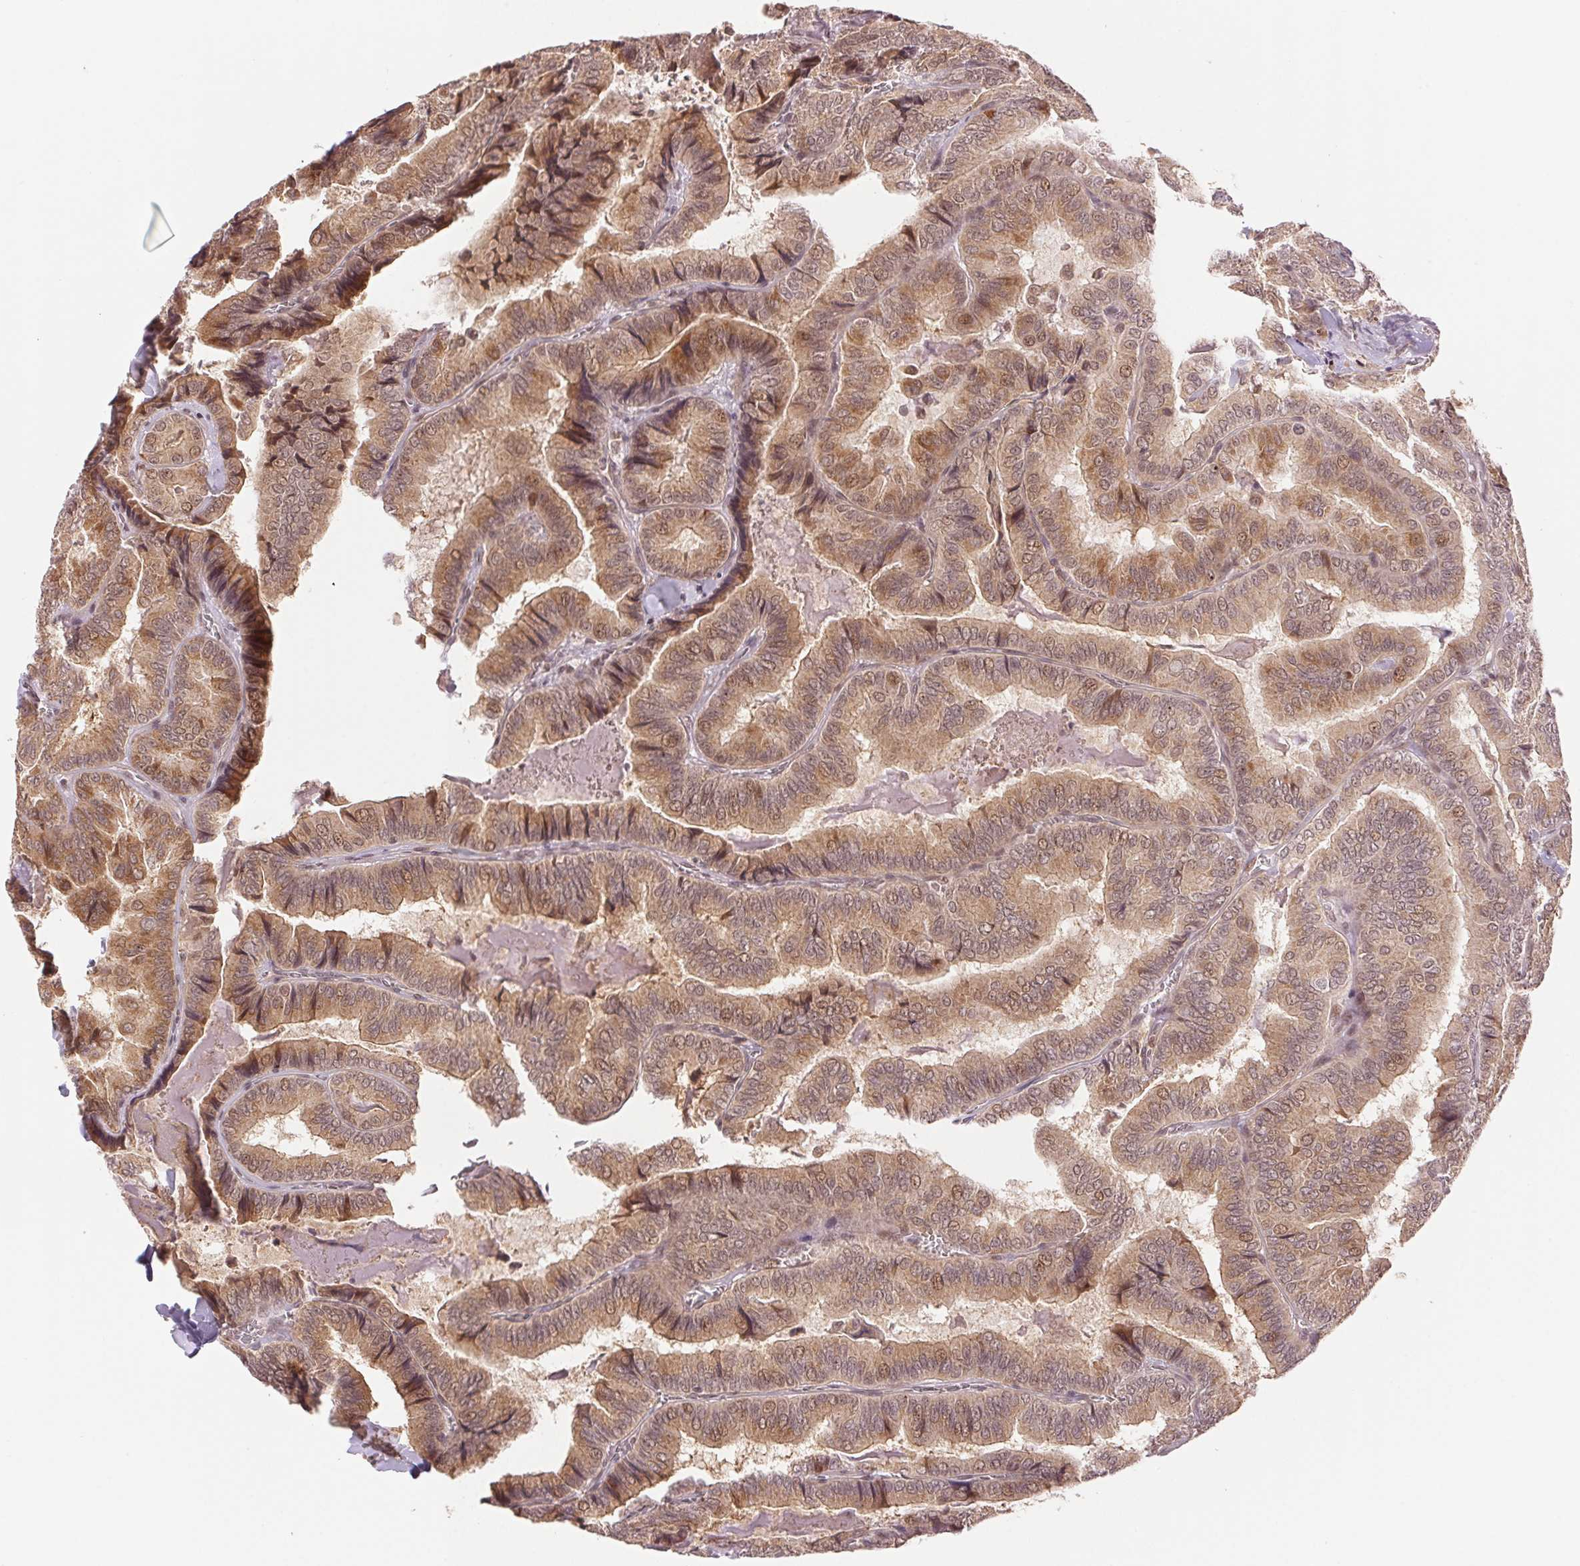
{"staining": {"intensity": "moderate", "quantity": ">75%", "location": "cytoplasmic/membranous,nuclear"}, "tissue": "thyroid cancer", "cell_type": "Tumor cells", "image_type": "cancer", "snomed": [{"axis": "morphology", "description": "Papillary adenocarcinoma, NOS"}, {"axis": "topography", "description": "Thyroid gland"}], "caption": "Thyroid cancer stained with a protein marker demonstrates moderate staining in tumor cells.", "gene": "GRHL3", "patient": {"sex": "female", "age": 75}}